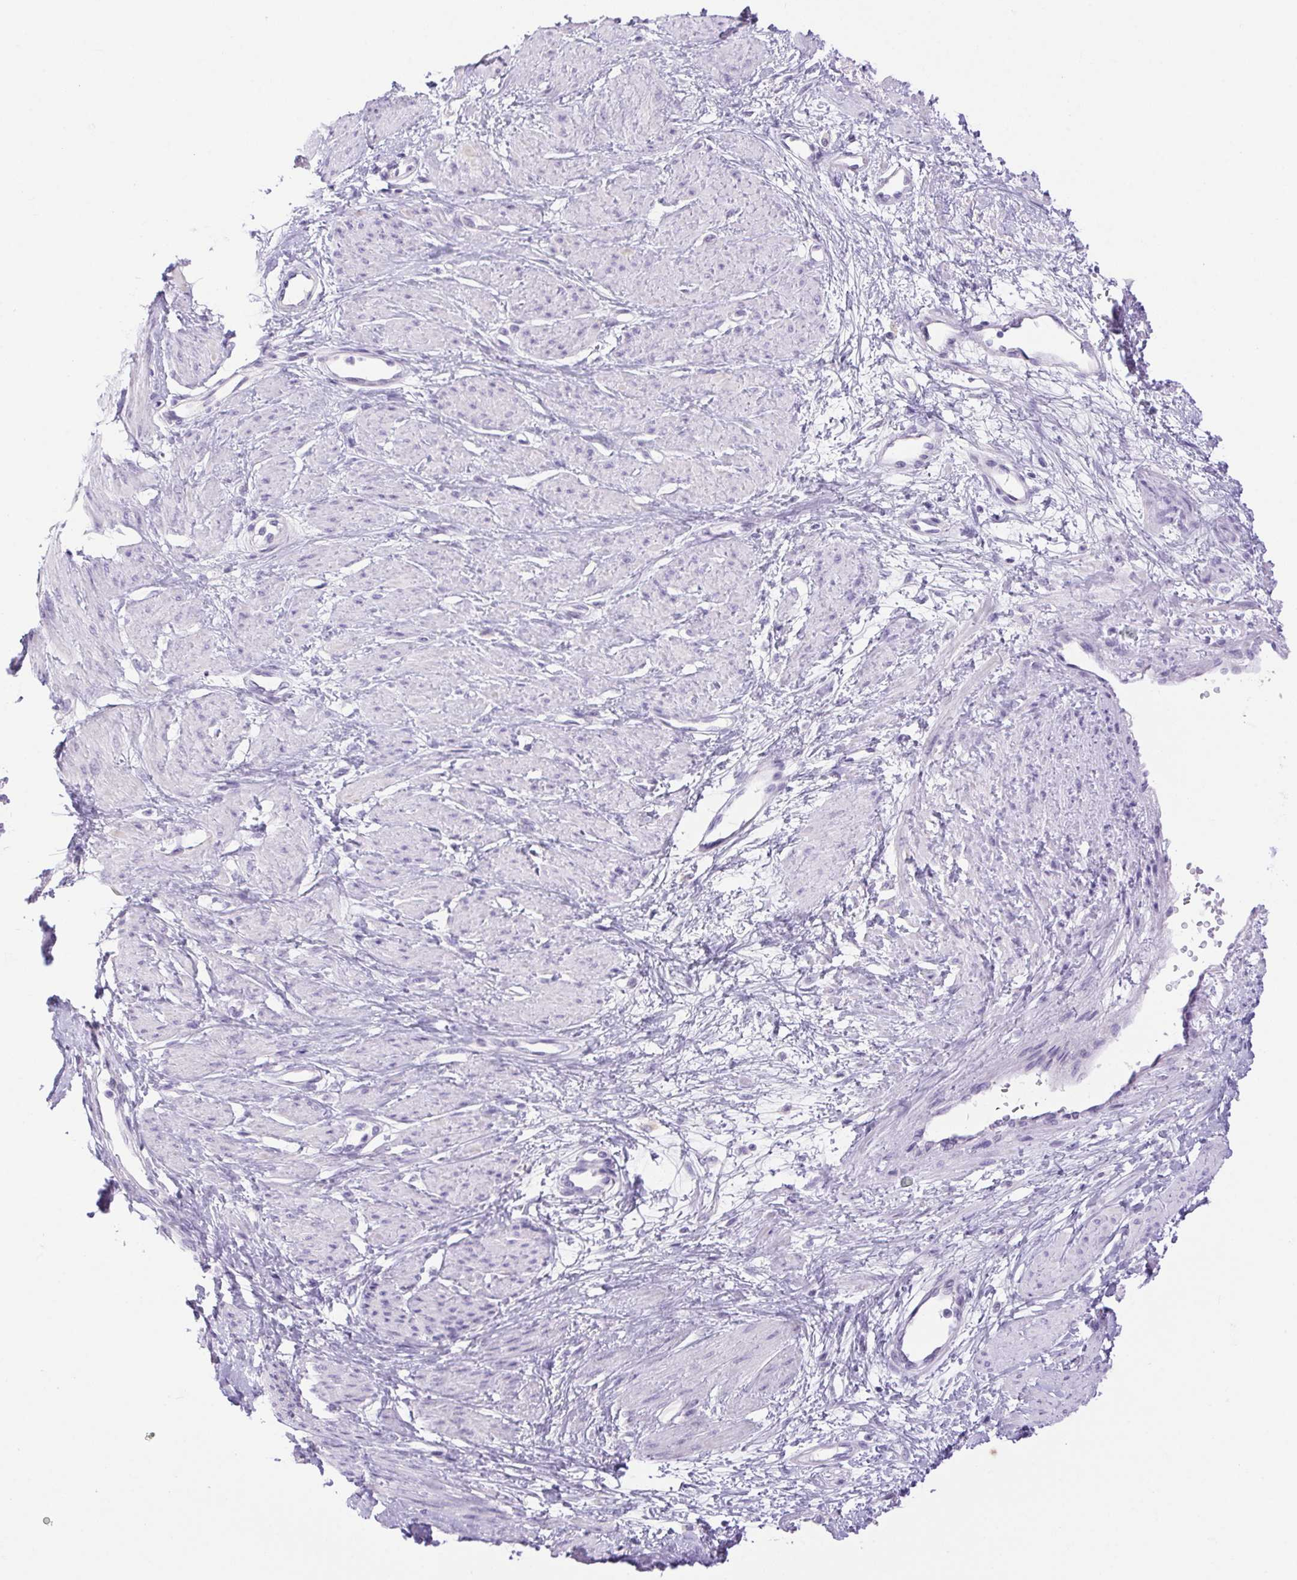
{"staining": {"intensity": "negative", "quantity": "none", "location": "none"}, "tissue": "smooth muscle", "cell_type": "Smooth muscle cells", "image_type": "normal", "snomed": [{"axis": "morphology", "description": "Normal tissue, NOS"}, {"axis": "topography", "description": "Smooth muscle"}, {"axis": "topography", "description": "Uterus"}], "caption": "Immunohistochemistry (IHC) micrograph of unremarkable smooth muscle stained for a protein (brown), which demonstrates no expression in smooth muscle cells.", "gene": "ERP27", "patient": {"sex": "female", "age": 39}}